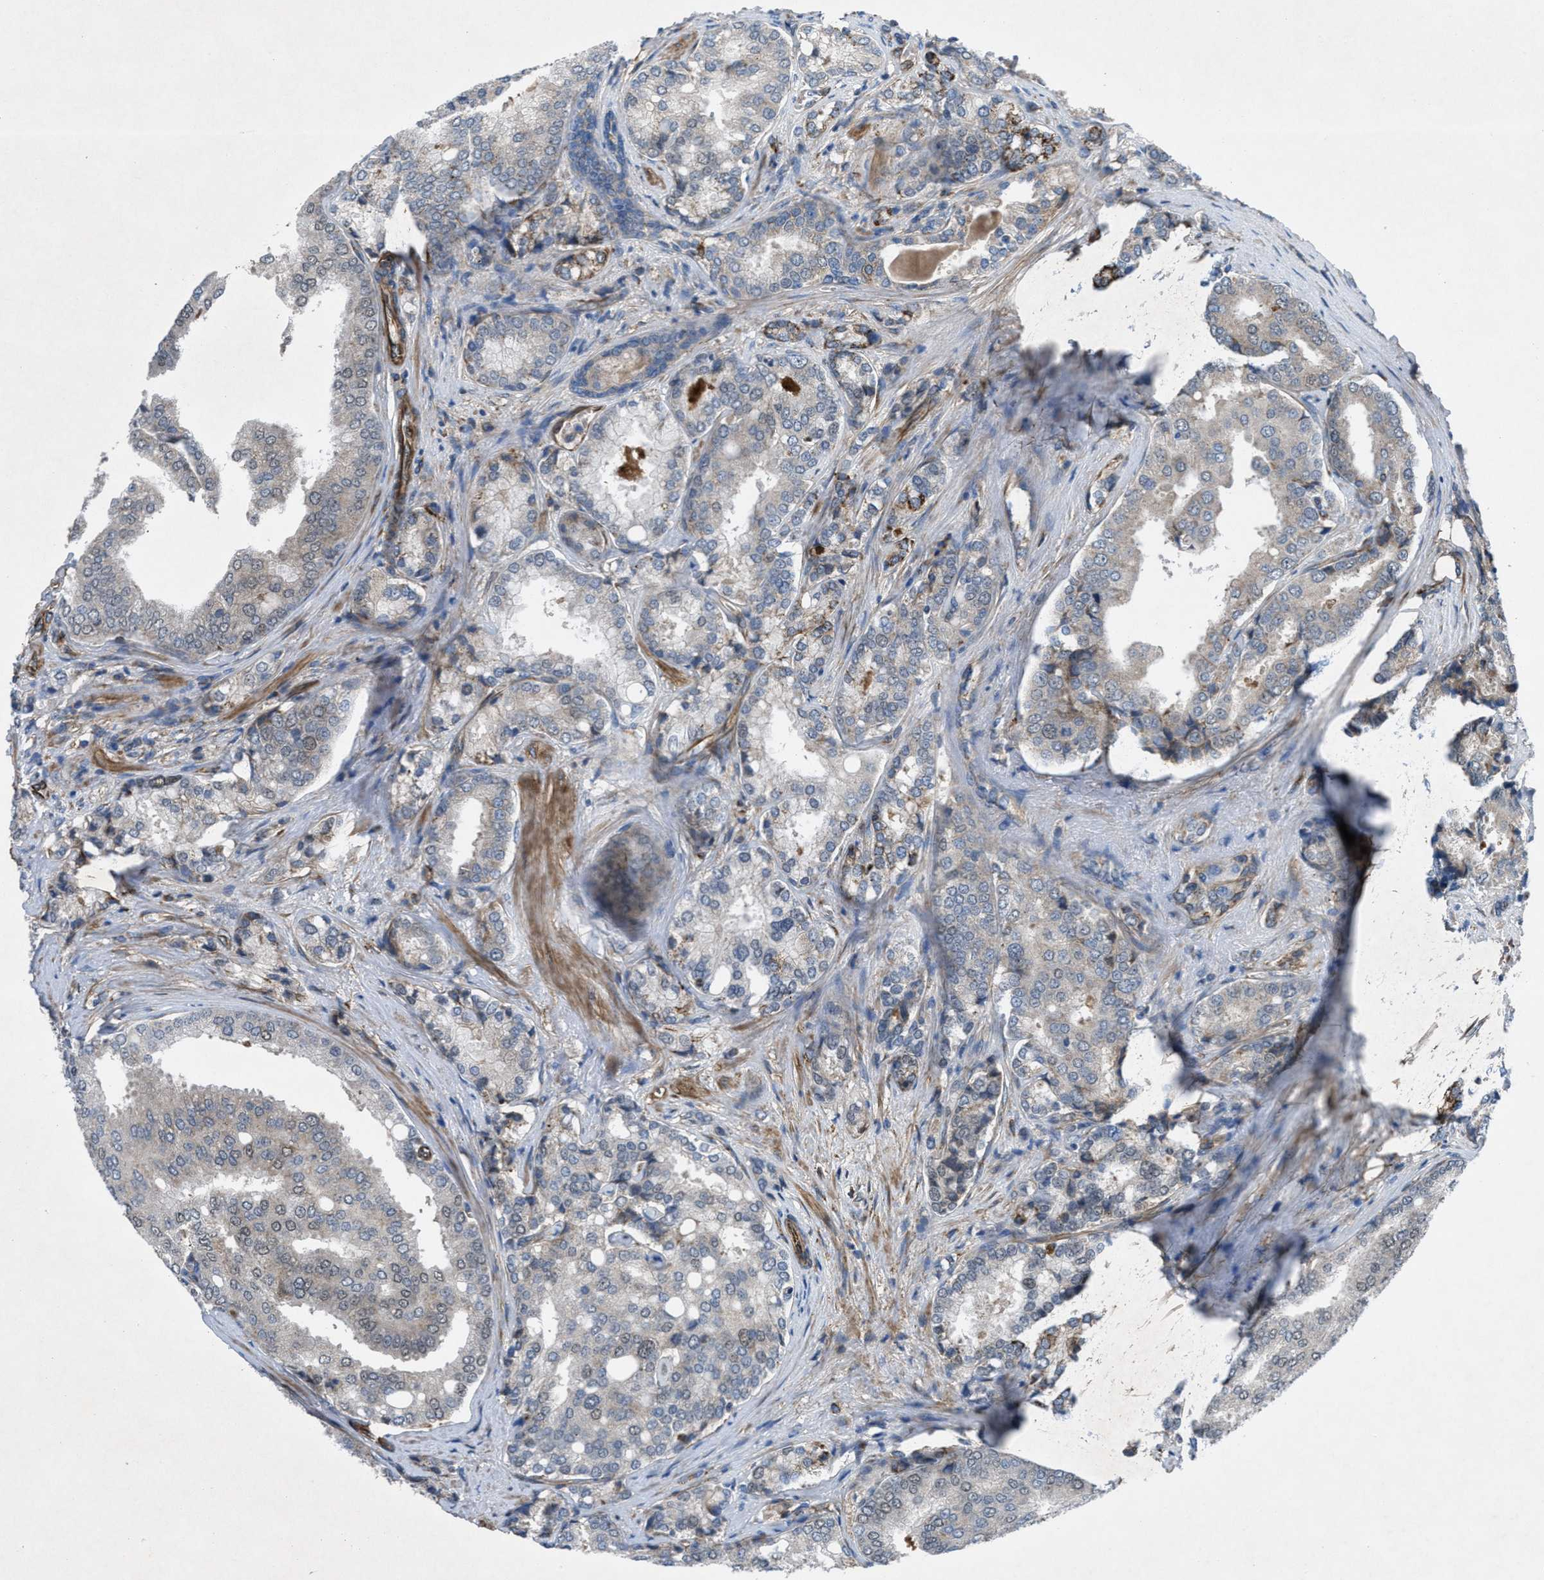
{"staining": {"intensity": "weak", "quantity": "<25%", "location": "cytoplasmic/membranous,nuclear"}, "tissue": "prostate cancer", "cell_type": "Tumor cells", "image_type": "cancer", "snomed": [{"axis": "morphology", "description": "Adenocarcinoma, High grade"}, {"axis": "topography", "description": "Prostate"}], "caption": "Histopathology image shows no protein expression in tumor cells of prostate adenocarcinoma (high-grade) tissue.", "gene": "SLC6A9", "patient": {"sex": "male", "age": 50}}